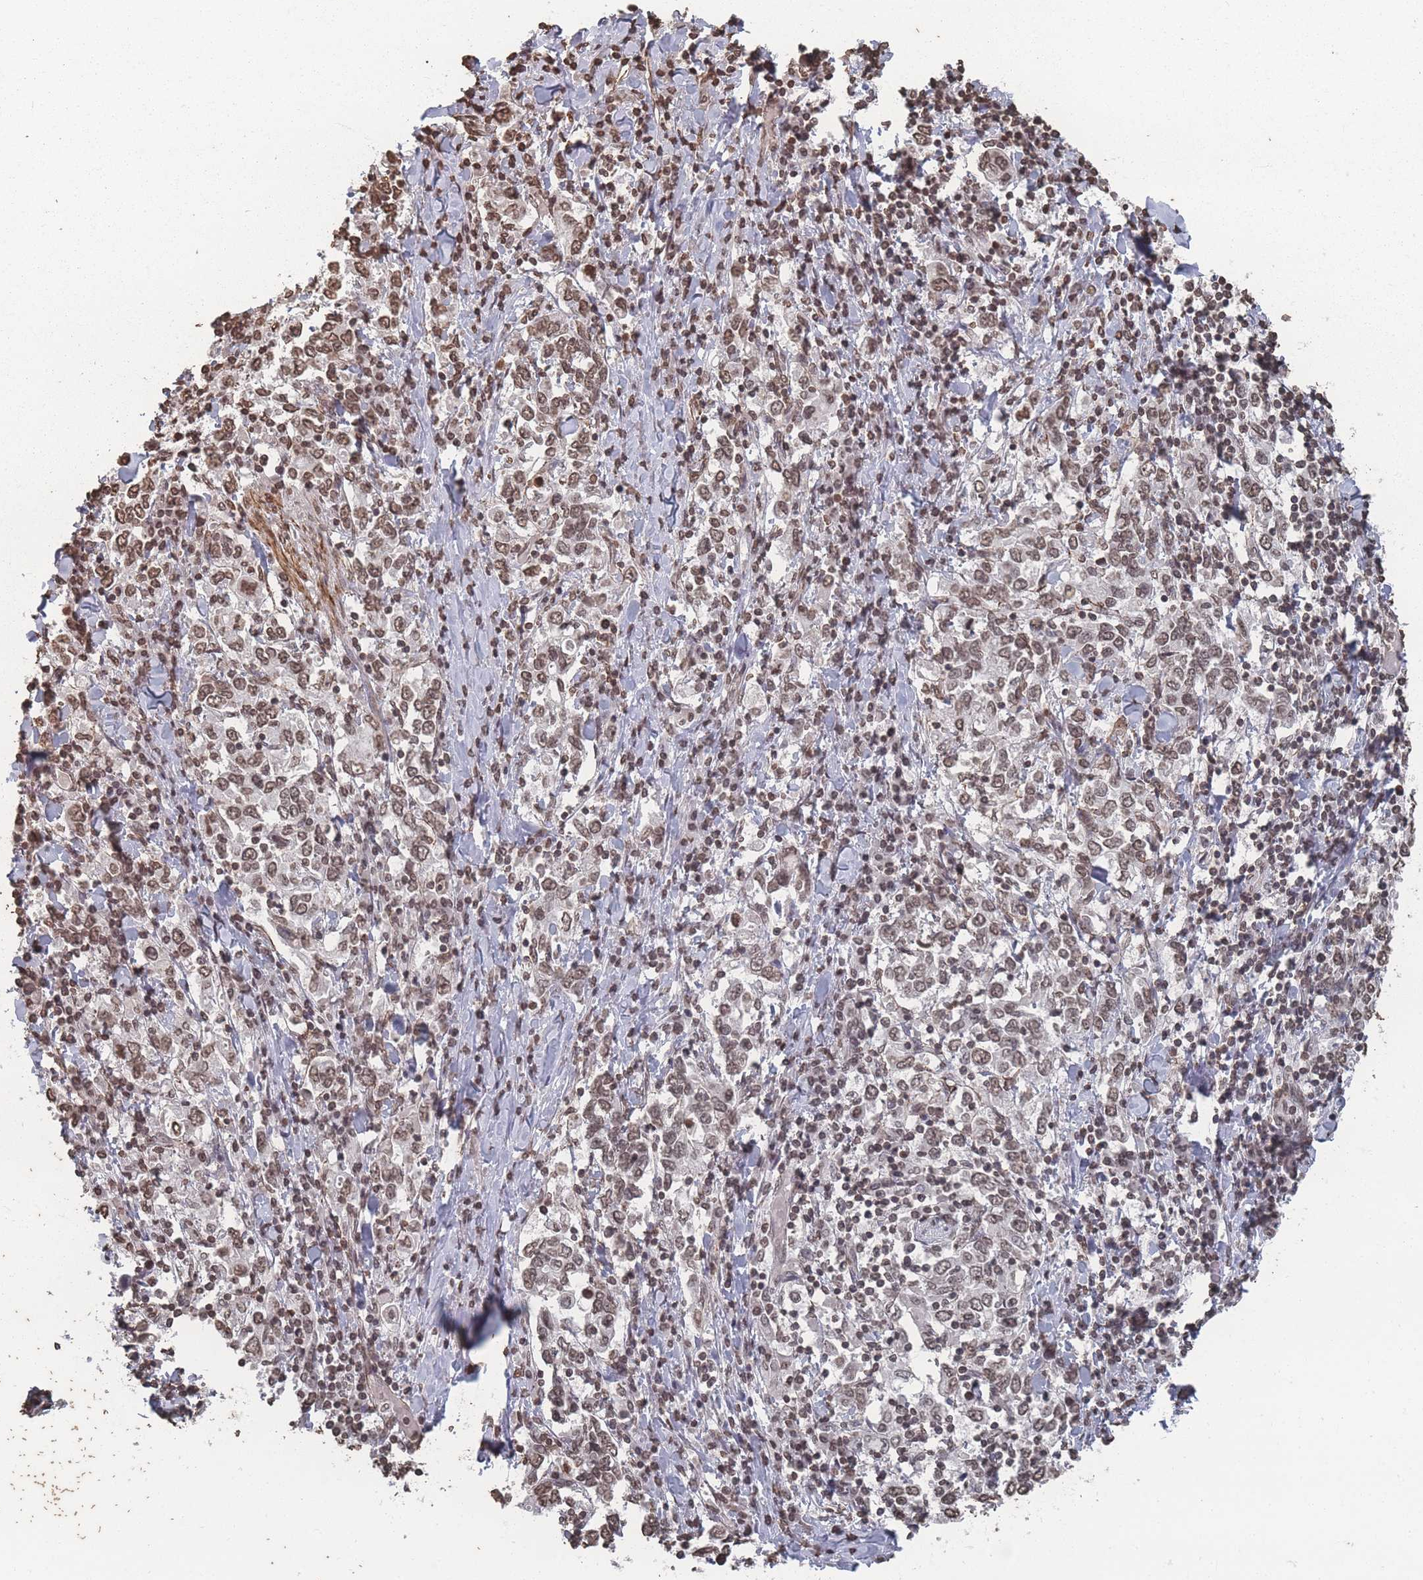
{"staining": {"intensity": "moderate", "quantity": ">75%", "location": "nuclear"}, "tissue": "stomach cancer", "cell_type": "Tumor cells", "image_type": "cancer", "snomed": [{"axis": "morphology", "description": "Adenocarcinoma, NOS"}, {"axis": "topography", "description": "Stomach, upper"}], "caption": "The micrograph shows immunohistochemical staining of stomach cancer. There is moderate nuclear expression is seen in about >75% of tumor cells. The staining was performed using DAB, with brown indicating positive protein expression. Nuclei are stained blue with hematoxylin.", "gene": "PLEKHG5", "patient": {"sex": "male", "age": 62}}